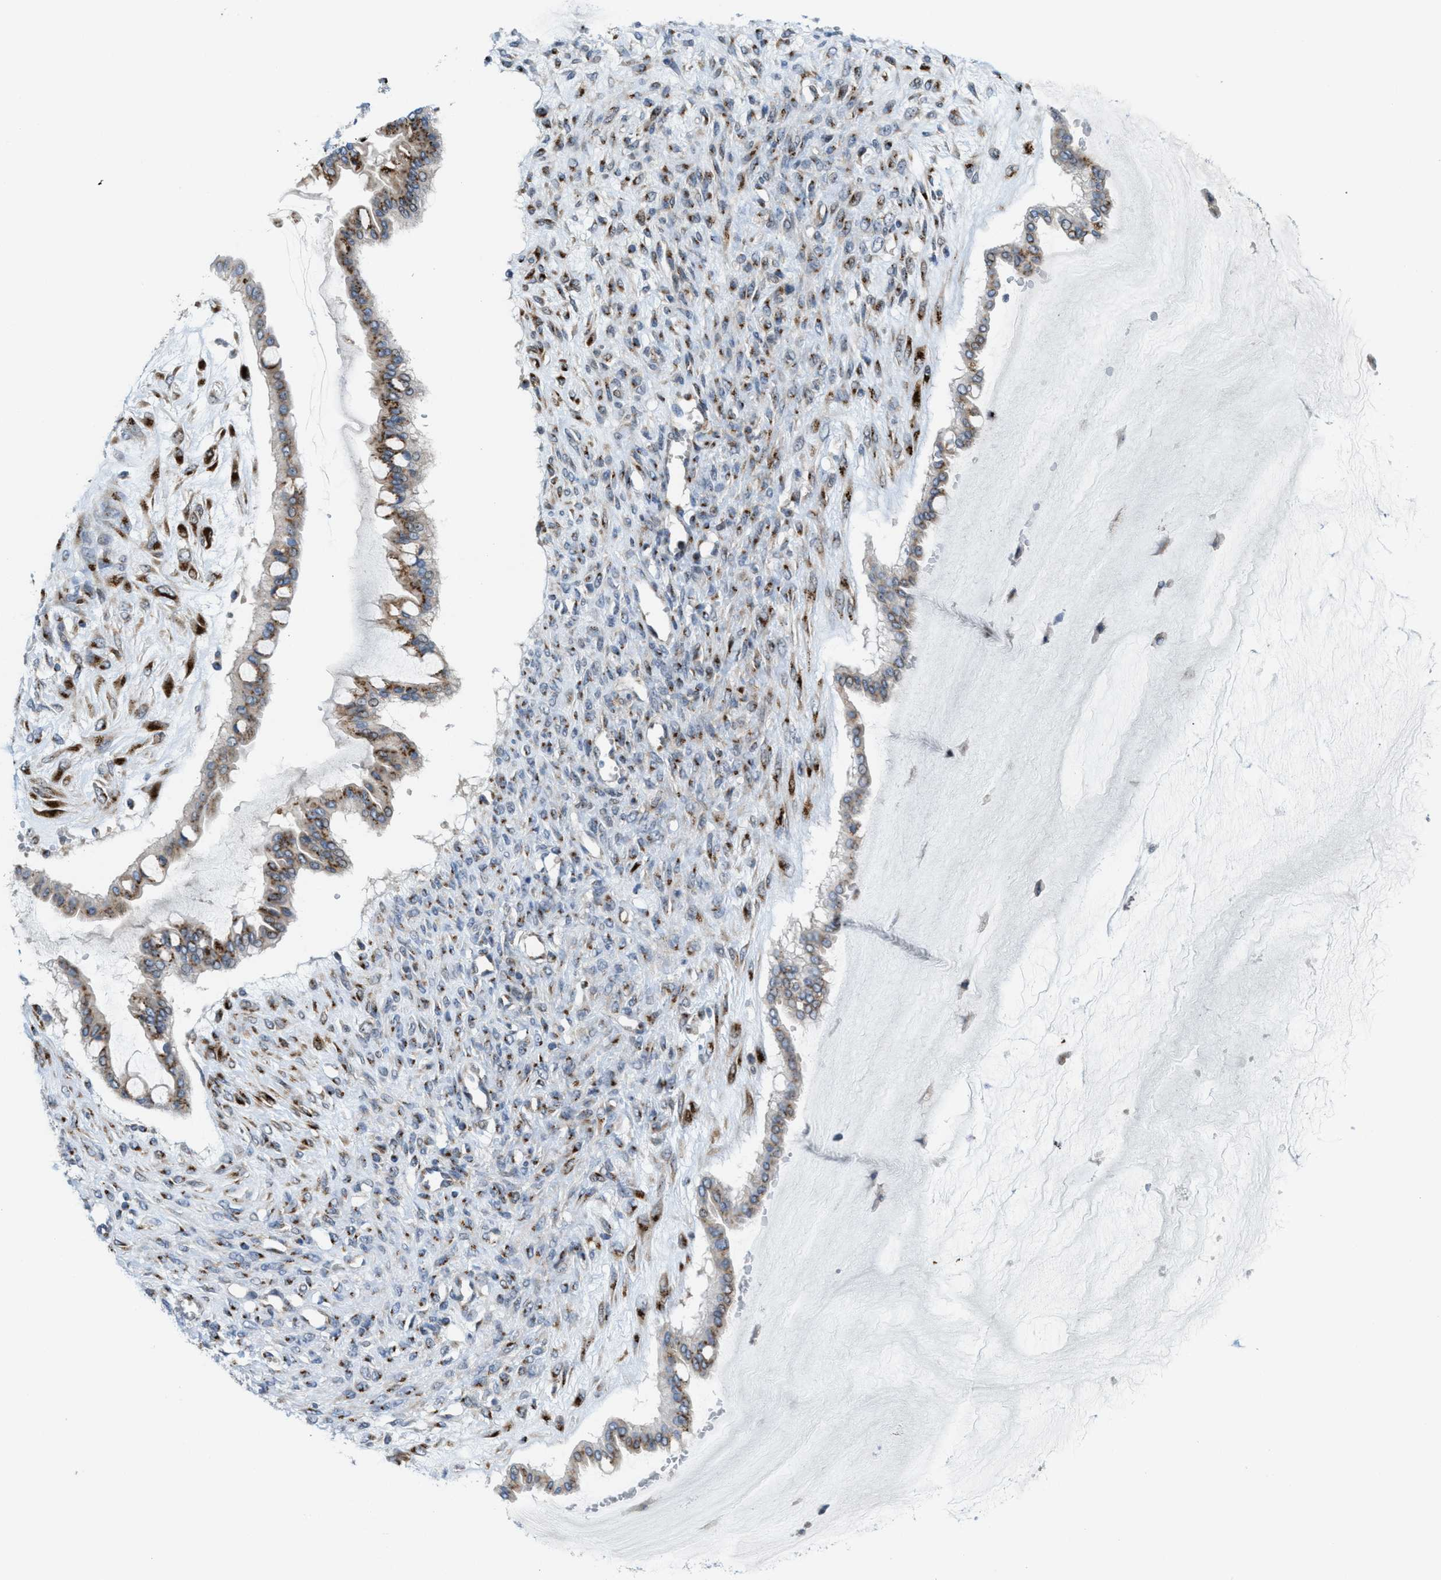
{"staining": {"intensity": "moderate", "quantity": ">75%", "location": "cytoplasmic/membranous"}, "tissue": "ovarian cancer", "cell_type": "Tumor cells", "image_type": "cancer", "snomed": [{"axis": "morphology", "description": "Cystadenocarcinoma, mucinous, NOS"}, {"axis": "topography", "description": "Ovary"}], "caption": "IHC photomicrograph of neoplastic tissue: human mucinous cystadenocarcinoma (ovarian) stained using IHC demonstrates medium levels of moderate protein expression localized specifically in the cytoplasmic/membranous of tumor cells, appearing as a cytoplasmic/membranous brown color.", "gene": "SLC38A10", "patient": {"sex": "female", "age": 73}}